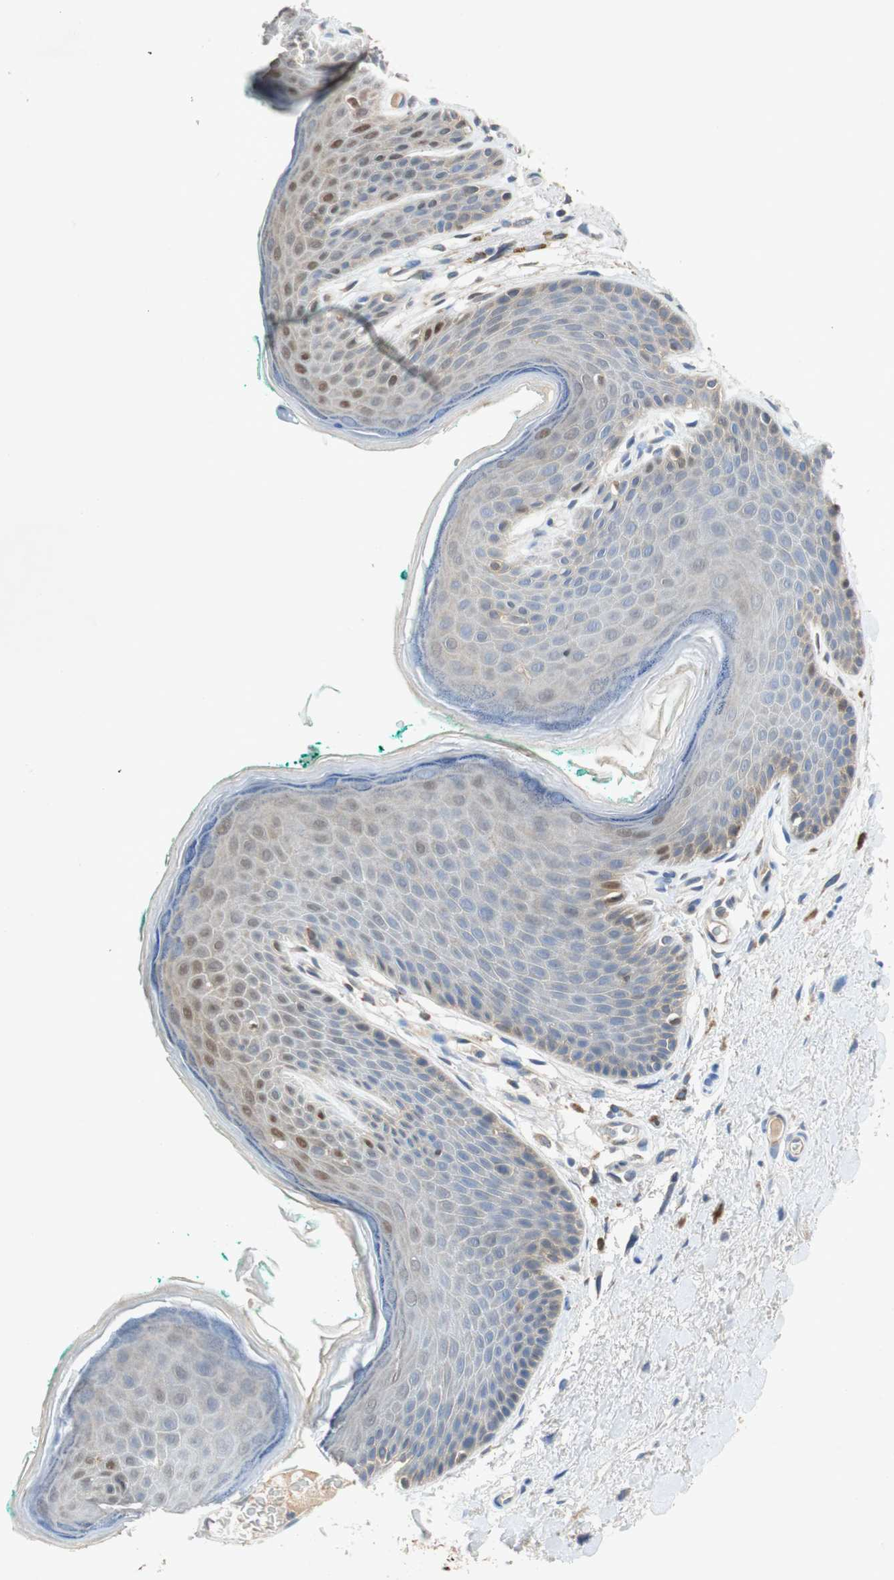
{"staining": {"intensity": "weak", "quantity": "<25%", "location": "cytoplasmic/membranous,nuclear"}, "tissue": "skin", "cell_type": "Epidermal cells", "image_type": "normal", "snomed": [{"axis": "morphology", "description": "Normal tissue, NOS"}, {"axis": "topography", "description": "Anal"}], "caption": "Epidermal cells show no significant positivity in benign skin. (Stains: DAB (3,3'-diaminobenzidine) IHC with hematoxylin counter stain, Microscopy: brightfield microscopy at high magnification).", "gene": "RELB", "patient": {"sex": "male", "age": 74}}